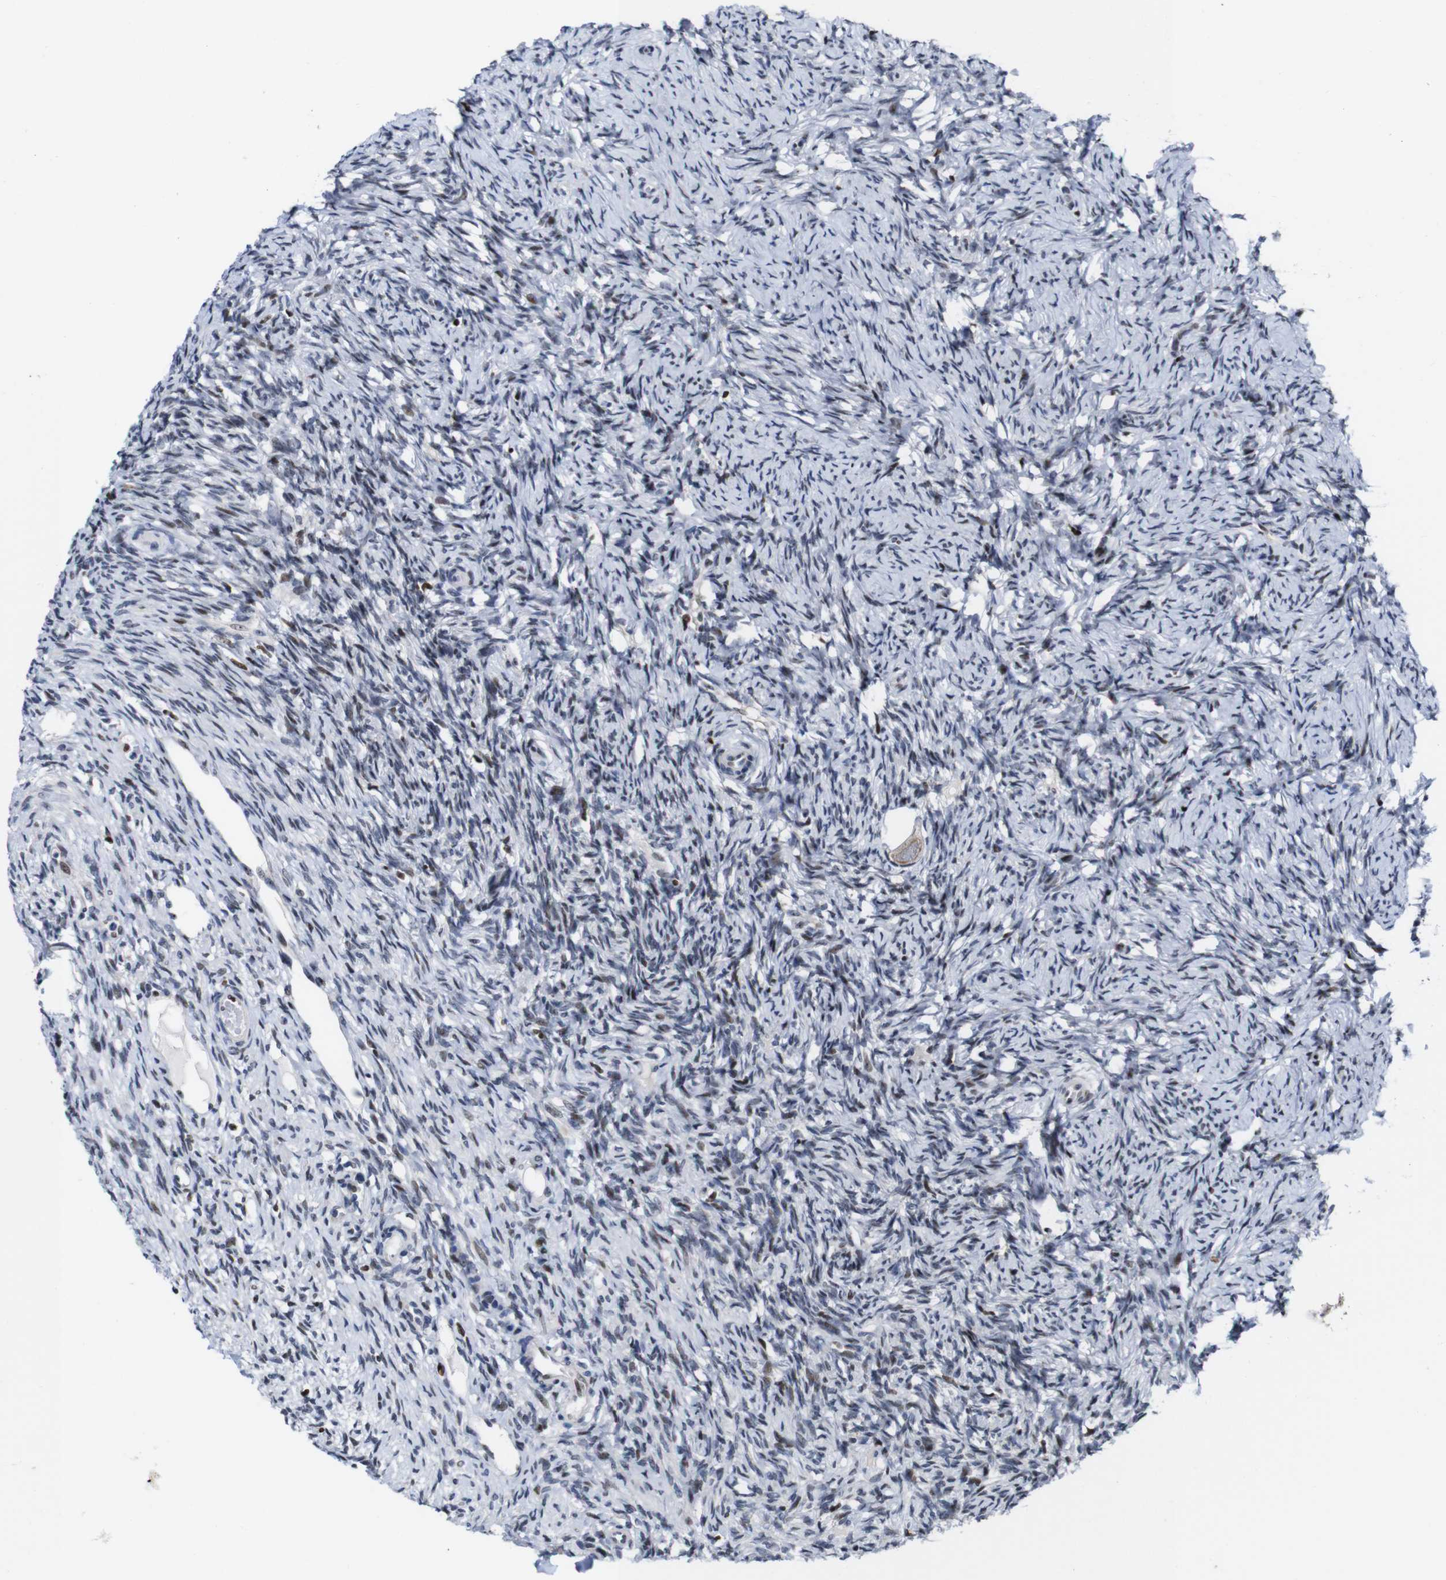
{"staining": {"intensity": "weak", "quantity": ">75%", "location": "cytoplasmic/membranous"}, "tissue": "ovary", "cell_type": "Follicle cells", "image_type": "normal", "snomed": [{"axis": "morphology", "description": "Normal tissue, NOS"}, {"axis": "topography", "description": "Ovary"}], "caption": "A brown stain highlights weak cytoplasmic/membranous expression of a protein in follicle cells of unremarkable ovary. The protein is stained brown, and the nuclei are stained in blue (DAB (3,3'-diaminobenzidine) IHC with brightfield microscopy, high magnification).", "gene": "GATA6", "patient": {"sex": "female", "age": 33}}